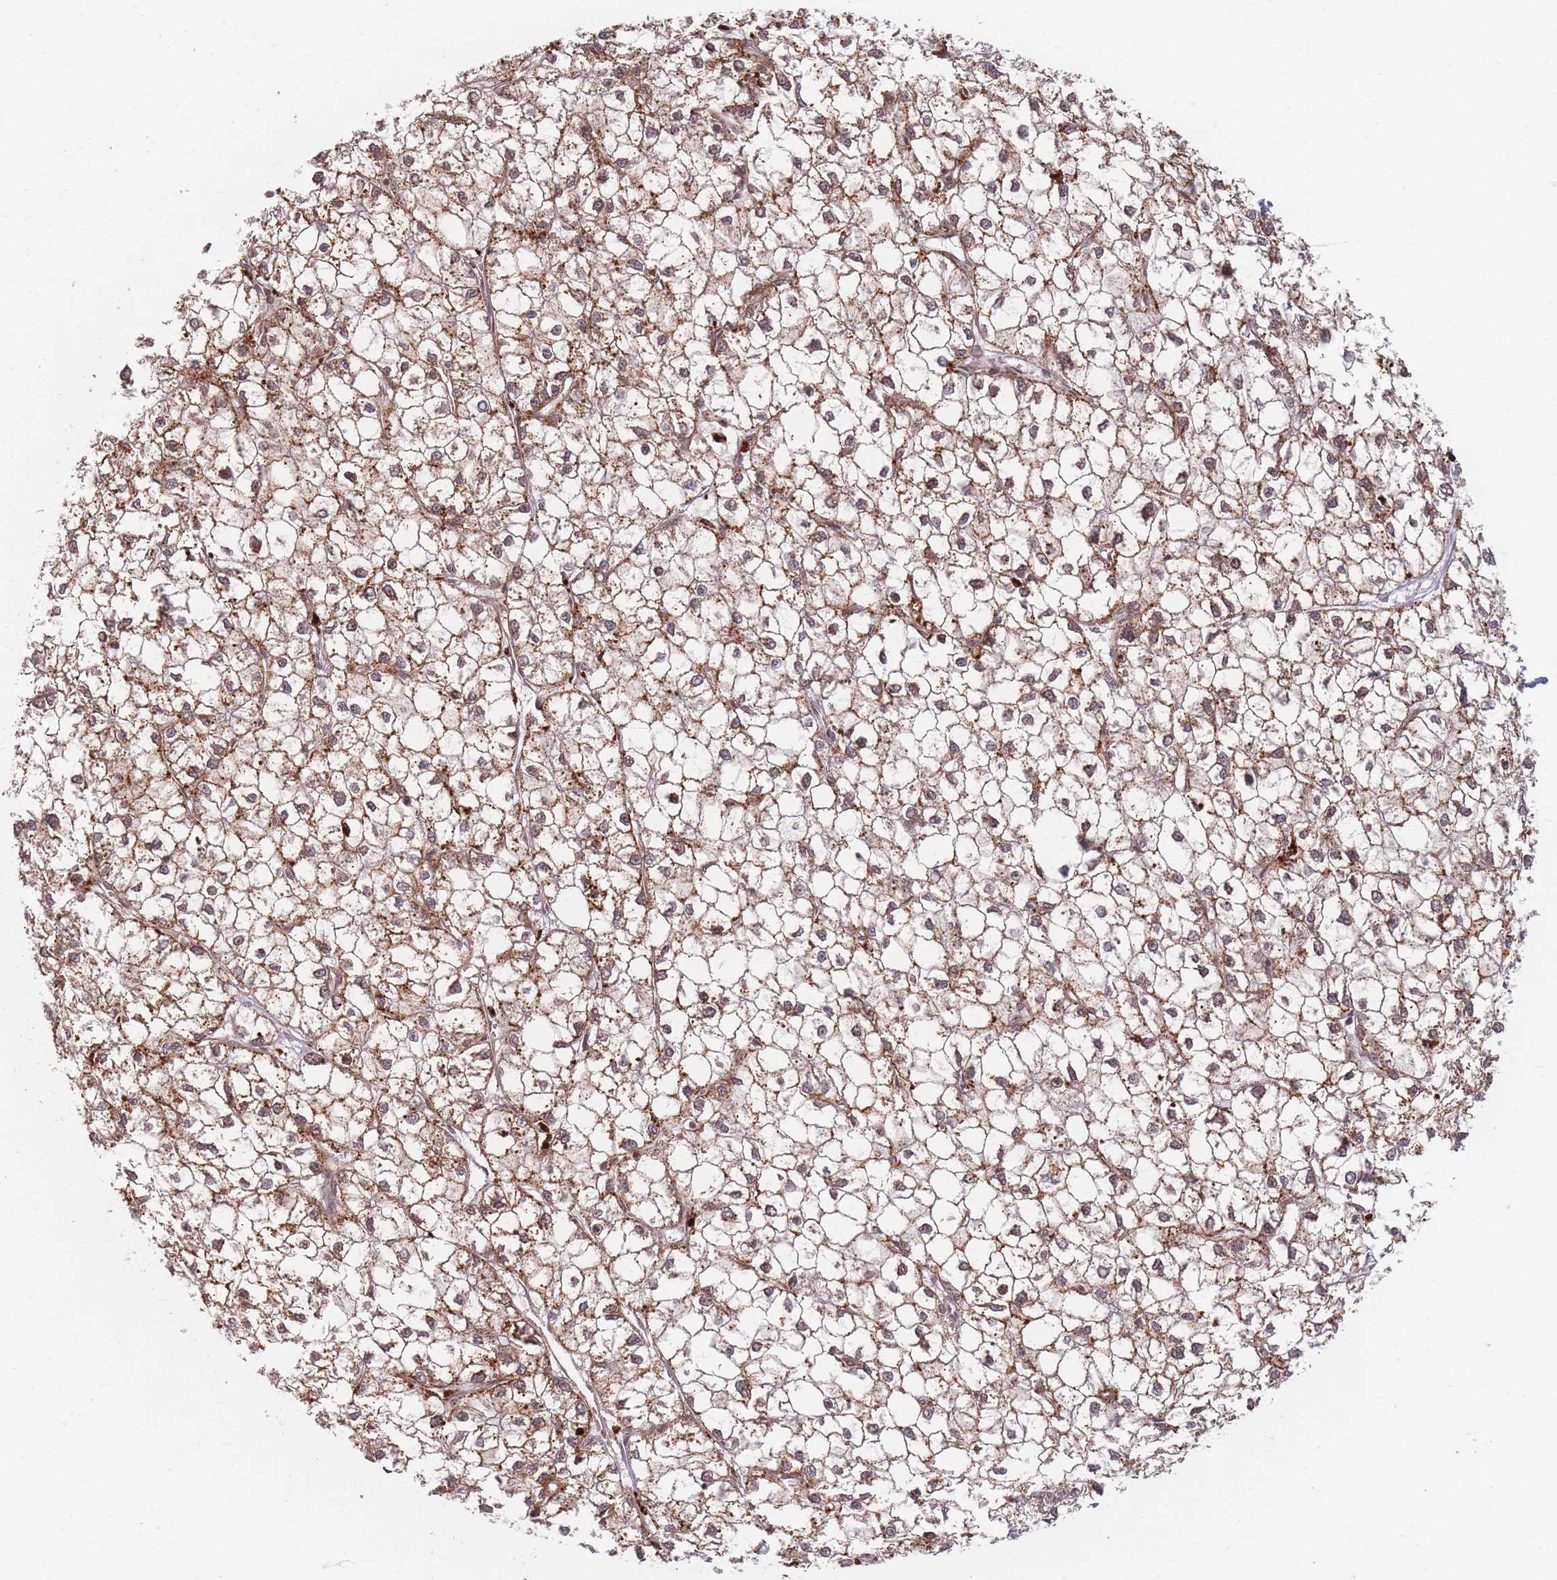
{"staining": {"intensity": "moderate", "quantity": ">75%", "location": "cytoplasmic/membranous,nuclear"}, "tissue": "liver cancer", "cell_type": "Tumor cells", "image_type": "cancer", "snomed": [{"axis": "morphology", "description": "Carcinoma, Hepatocellular, NOS"}, {"axis": "topography", "description": "Liver"}], "caption": "An image of hepatocellular carcinoma (liver) stained for a protein displays moderate cytoplasmic/membranous and nuclear brown staining in tumor cells. (DAB (3,3'-diaminobenzidine) = brown stain, brightfield microscopy at high magnification).", "gene": "SPATA45", "patient": {"sex": "female", "age": 43}}